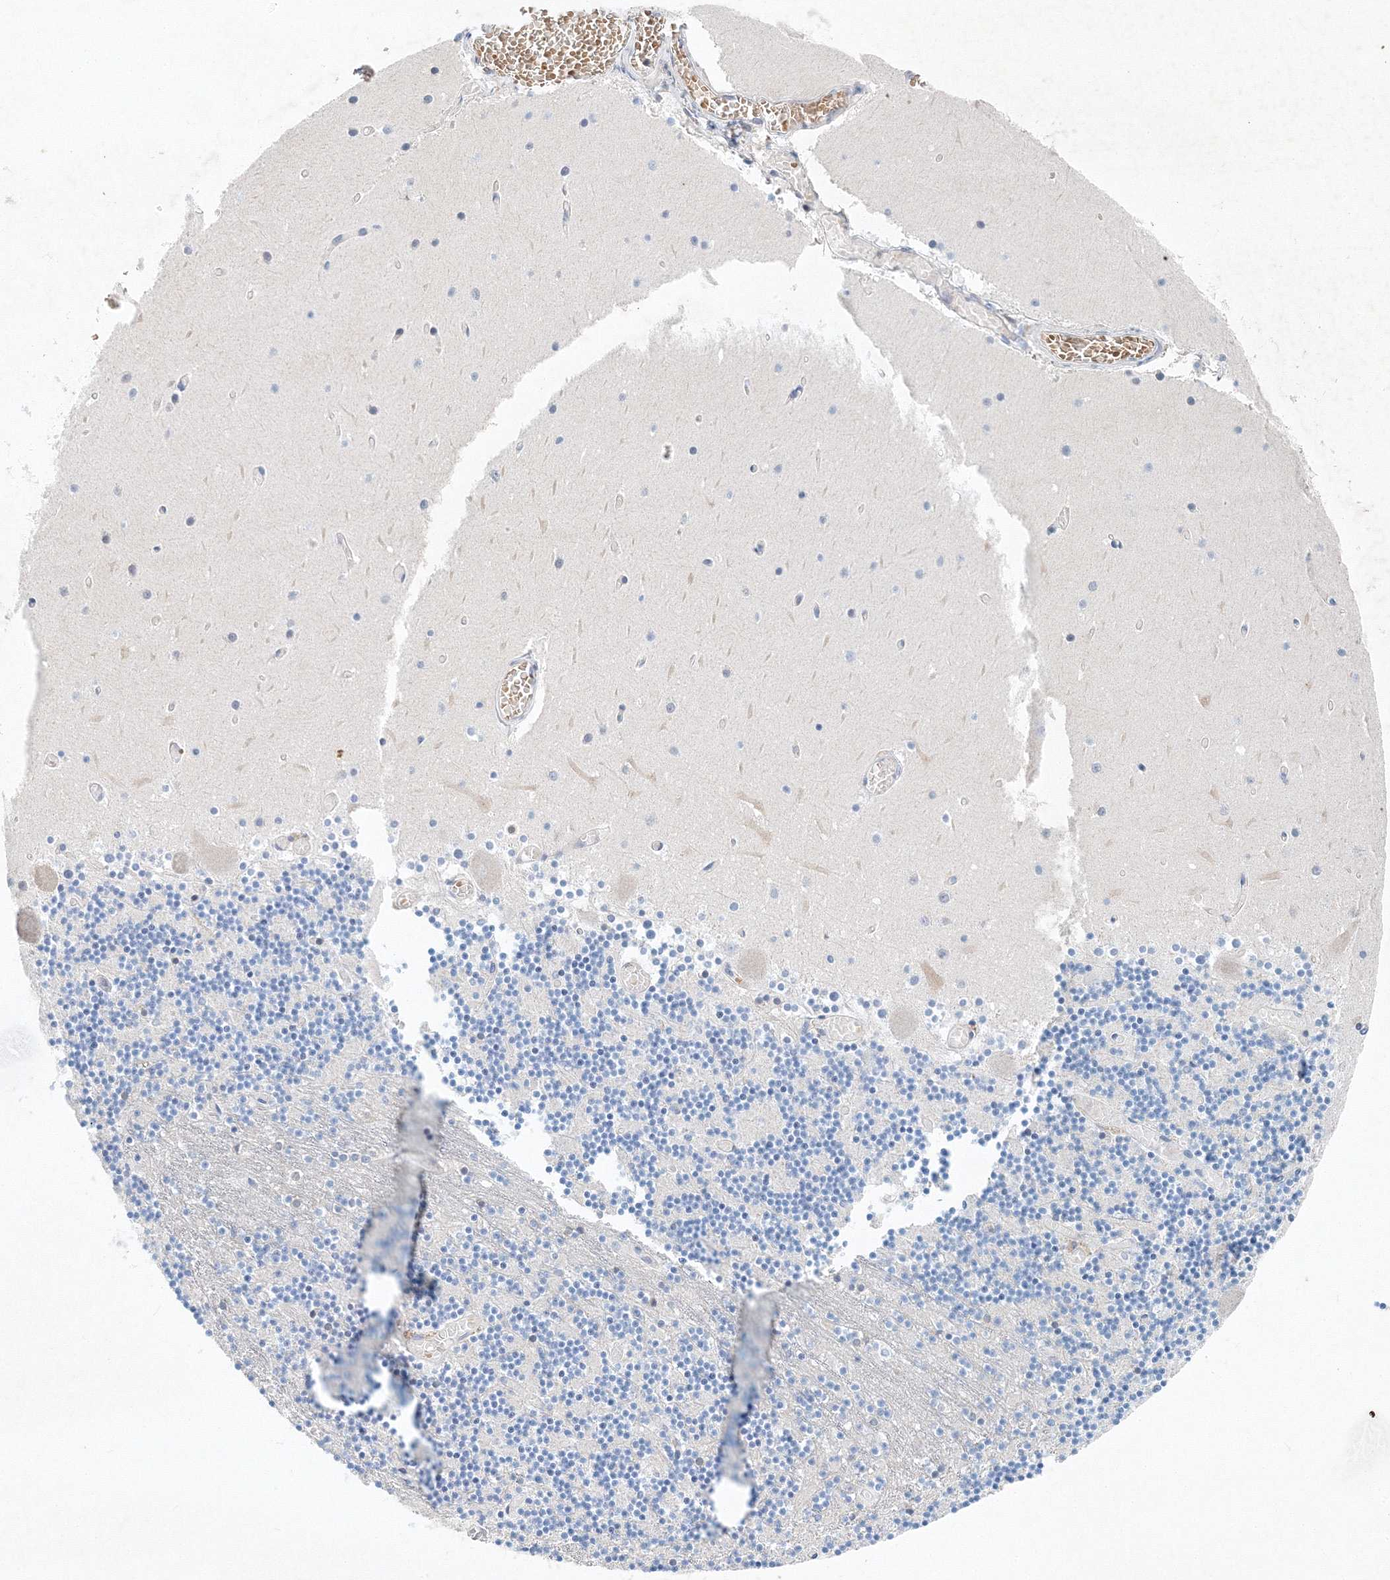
{"staining": {"intensity": "negative", "quantity": "none", "location": "none"}, "tissue": "cerebellum", "cell_type": "Cells in granular layer", "image_type": "normal", "snomed": [{"axis": "morphology", "description": "Normal tissue, NOS"}, {"axis": "topography", "description": "Cerebellum"}], "caption": "Immunohistochemistry (IHC) micrograph of unremarkable cerebellum: human cerebellum stained with DAB demonstrates no significant protein expression in cells in granular layer.", "gene": "SH3BP5", "patient": {"sex": "female", "age": 28}}